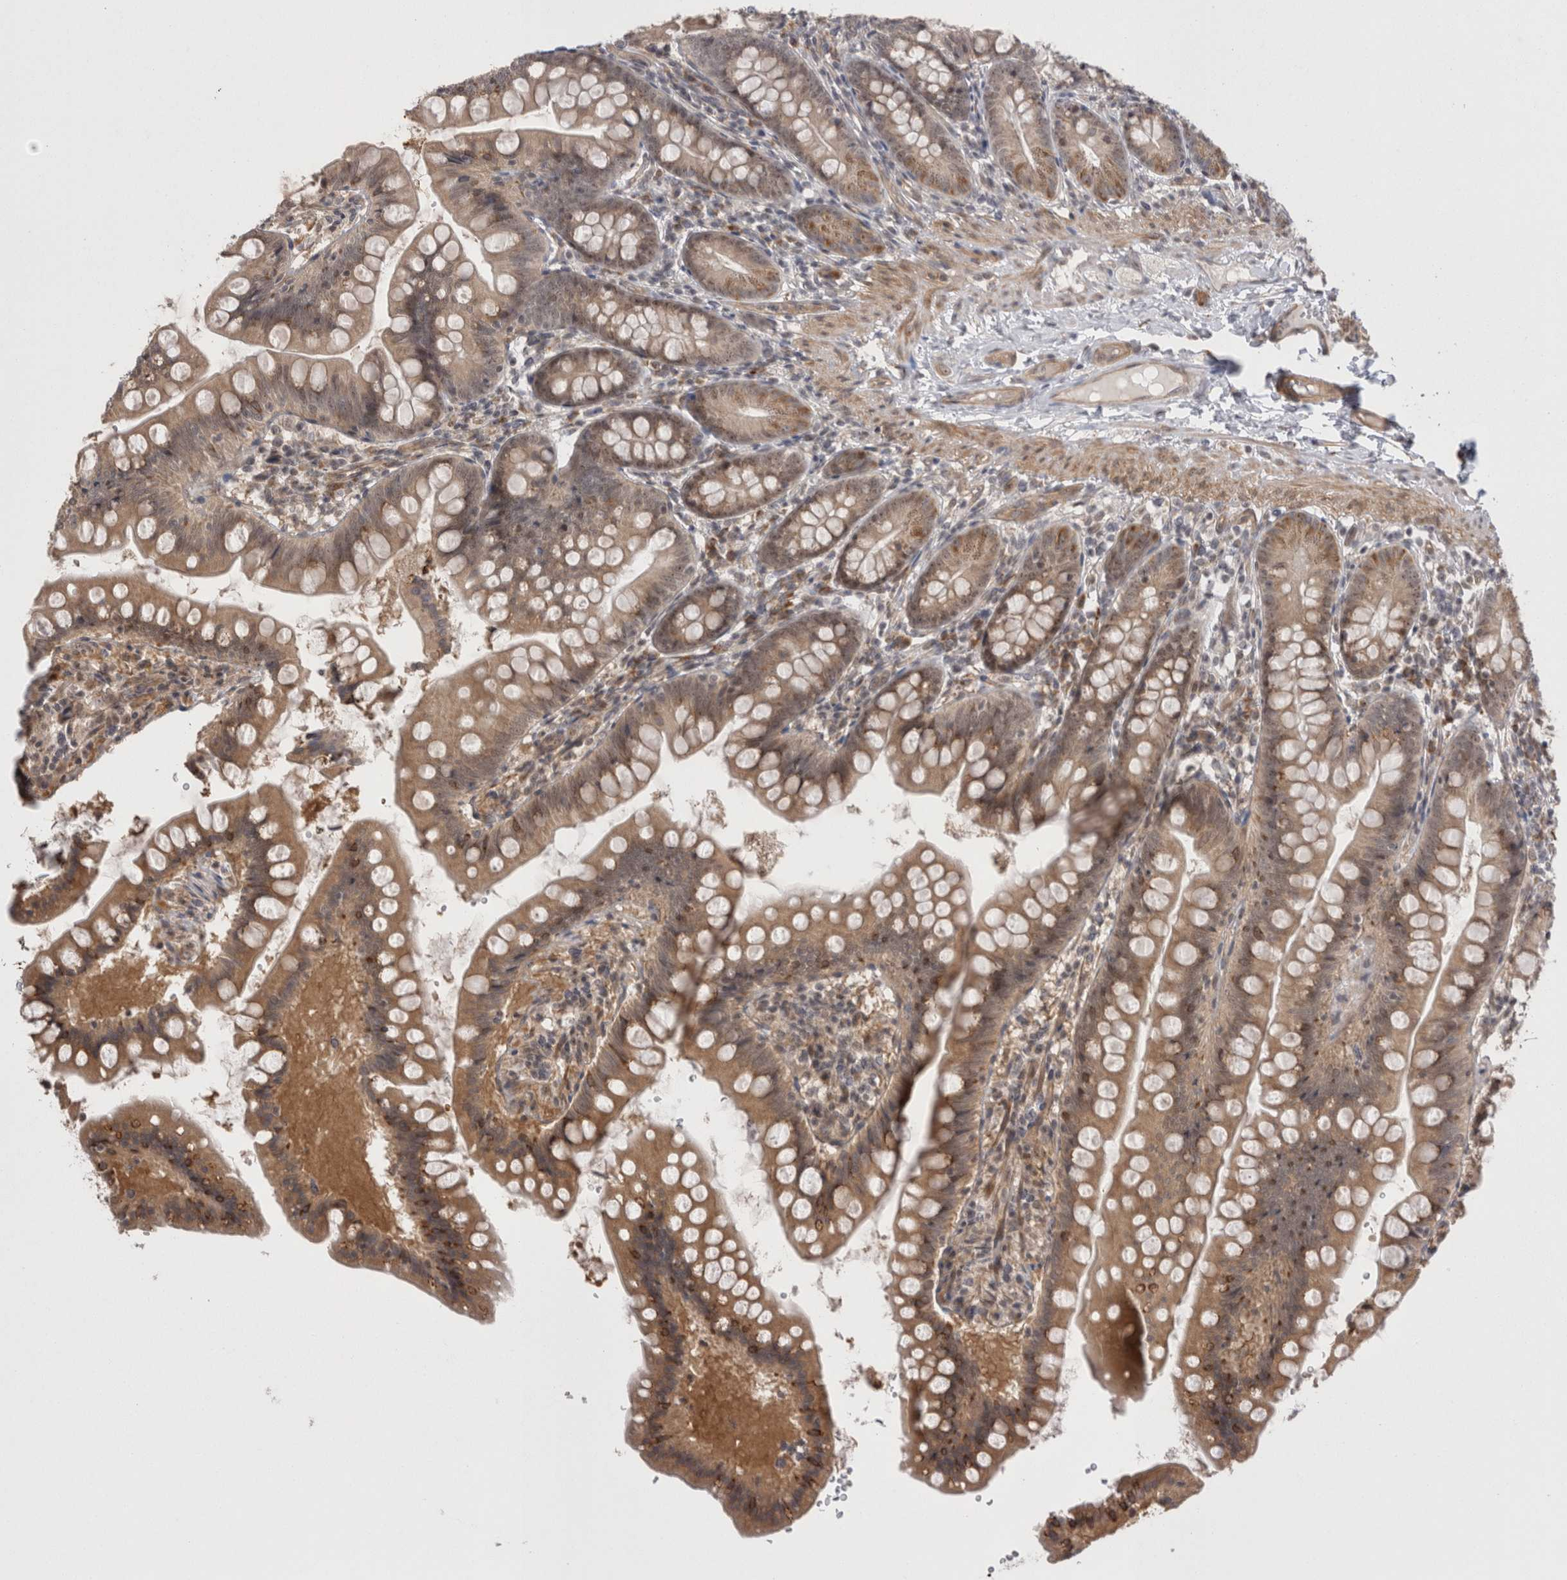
{"staining": {"intensity": "moderate", "quantity": ">75%", "location": "cytoplasmic/membranous"}, "tissue": "small intestine", "cell_type": "Glandular cells", "image_type": "normal", "snomed": [{"axis": "morphology", "description": "Normal tissue, NOS"}, {"axis": "topography", "description": "Small intestine"}], "caption": "Protein expression analysis of unremarkable human small intestine reveals moderate cytoplasmic/membranous staining in approximately >75% of glandular cells.", "gene": "EXOSC4", "patient": {"sex": "male", "age": 7}}